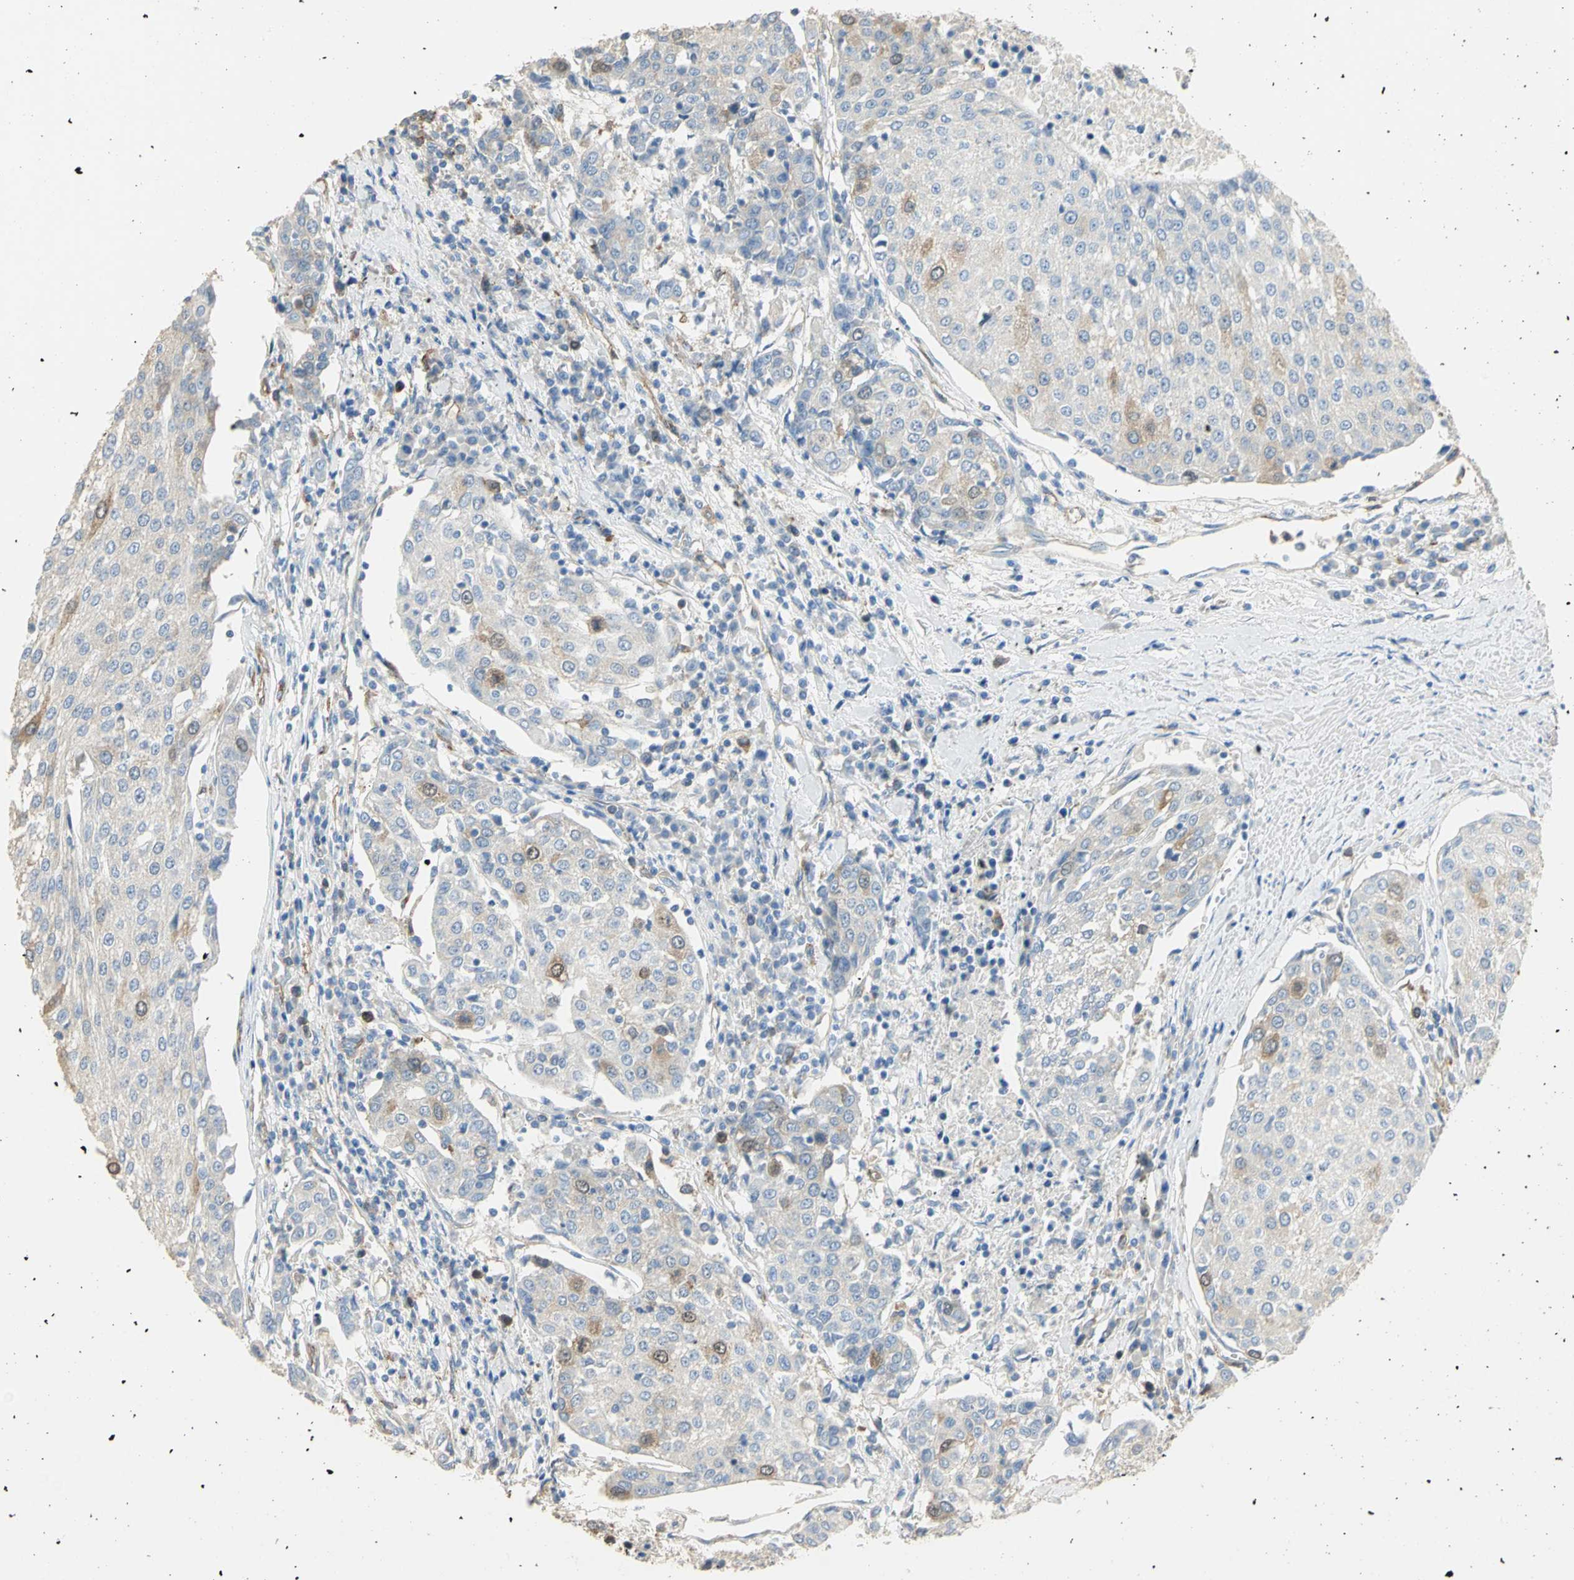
{"staining": {"intensity": "moderate", "quantity": "<25%", "location": "cytoplasmic/membranous"}, "tissue": "urothelial cancer", "cell_type": "Tumor cells", "image_type": "cancer", "snomed": [{"axis": "morphology", "description": "Urothelial carcinoma, High grade"}, {"axis": "topography", "description": "Urinary bladder"}], "caption": "Urothelial cancer stained with a protein marker reveals moderate staining in tumor cells.", "gene": "DLGAP5", "patient": {"sex": "female", "age": 85}}